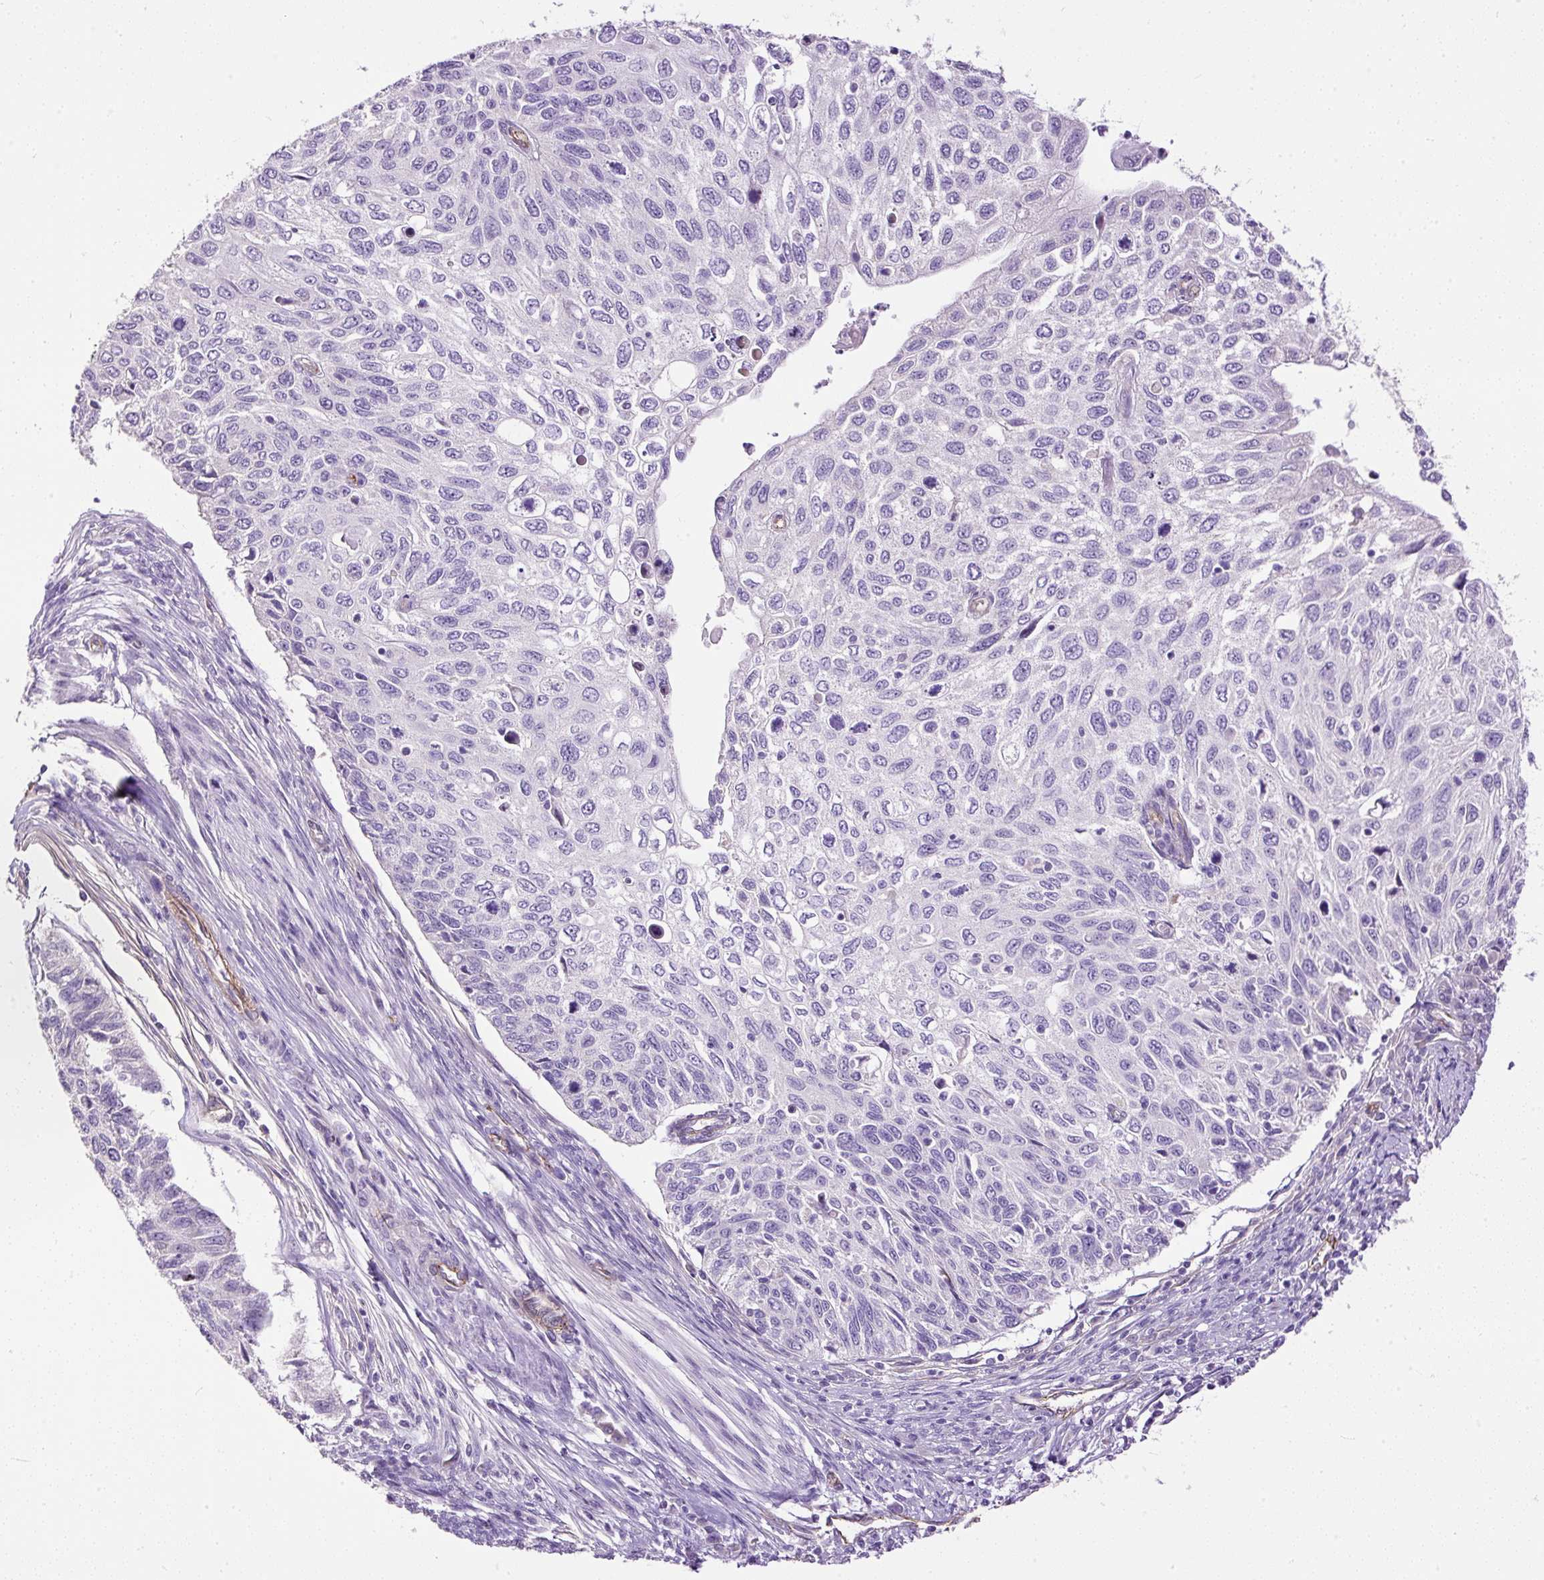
{"staining": {"intensity": "negative", "quantity": "none", "location": "none"}, "tissue": "cervical cancer", "cell_type": "Tumor cells", "image_type": "cancer", "snomed": [{"axis": "morphology", "description": "Squamous cell carcinoma, NOS"}, {"axis": "topography", "description": "Cervix"}], "caption": "This is an immunohistochemistry (IHC) histopathology image of cervical cancer (squamous cell carcinoma). There is no positivity in tumor cells.", "gene": "MAGEB16", "patient": {"sex": "female", "age": 70}}